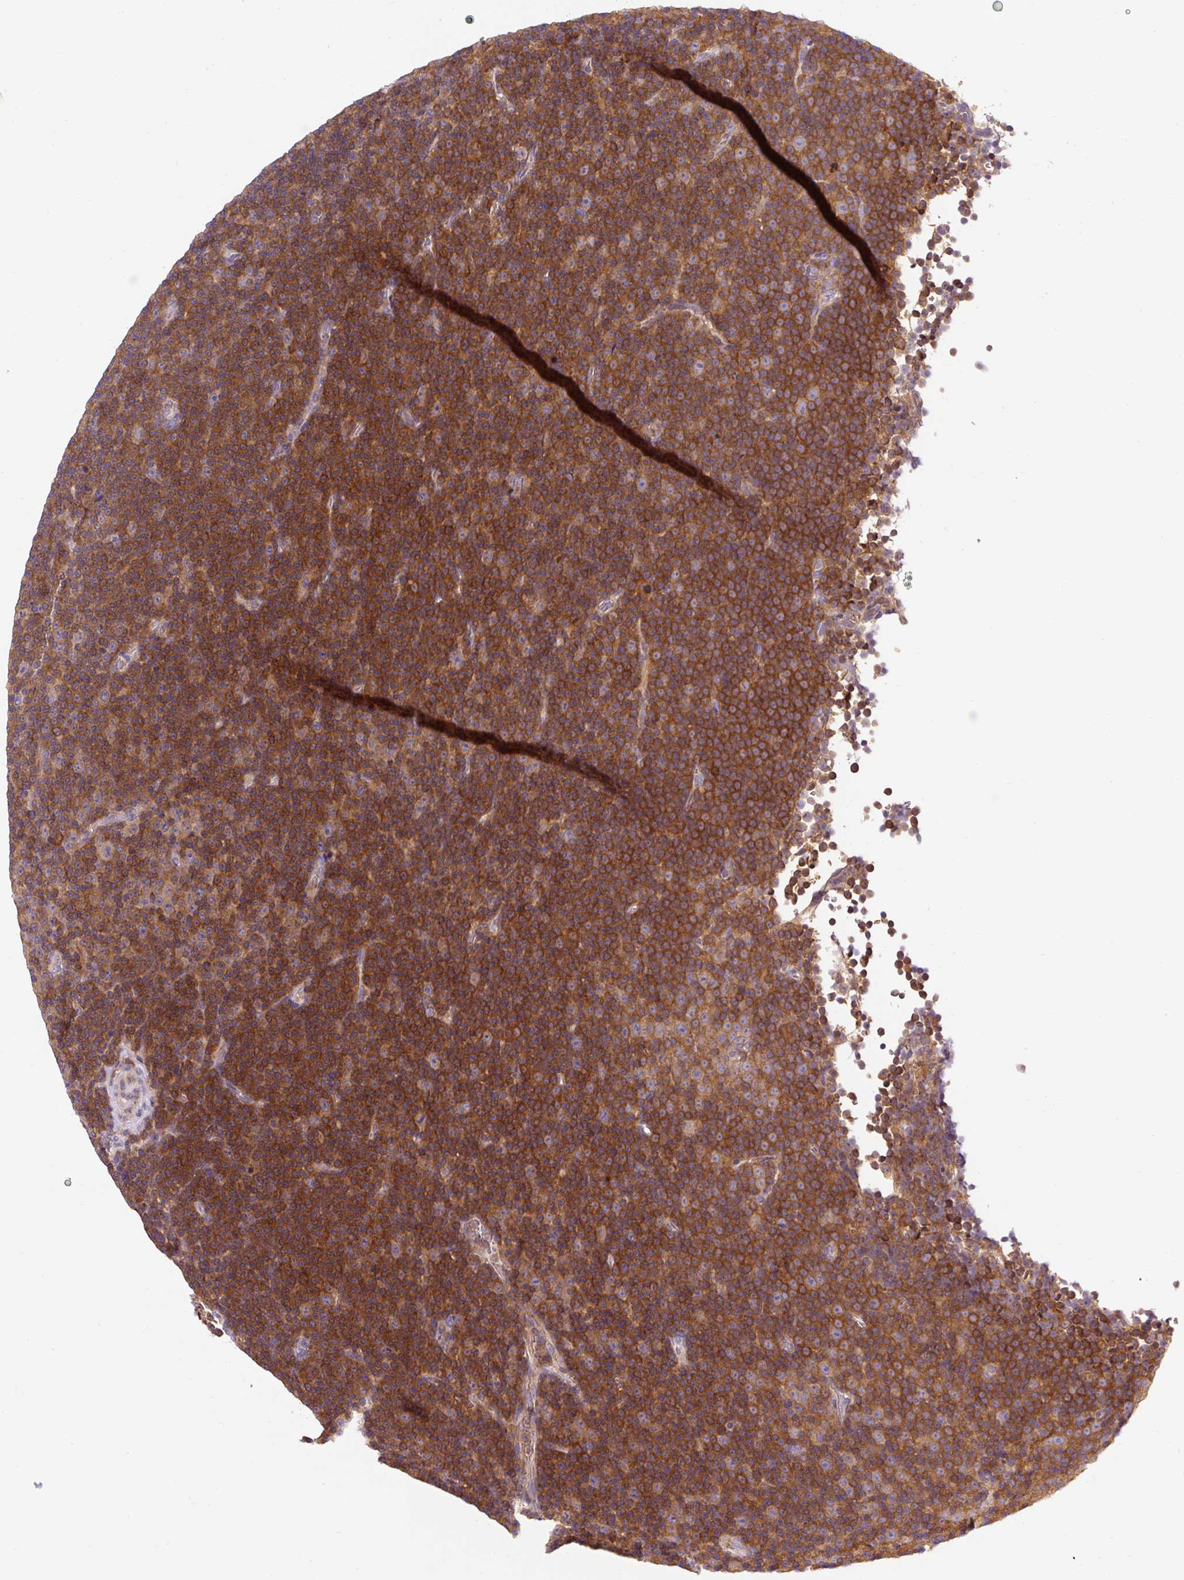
{"staining": {"intensity": "moderate", "quantity": ">75%", "location": "cytoplasmic/membranous"}, "tissue": "lymphoma", "cell_type": "Tumor cells", "image_type": "cancer", "snomed": [{"axis": "morphology", "description": "Malignant lymphoma, non-Hodgkin's type, Low grade"}, {"axis": "topography", "description": "Lymph node"}], "caption": "A micrograph showing moderate cytoplasmic/membranous staining in about >75% of tumor cells in lymphoma, as visualized by brown immunohistochemical staining.", "gene": "CCDC28A", "patient": {"sex": "female", "age": 67}}